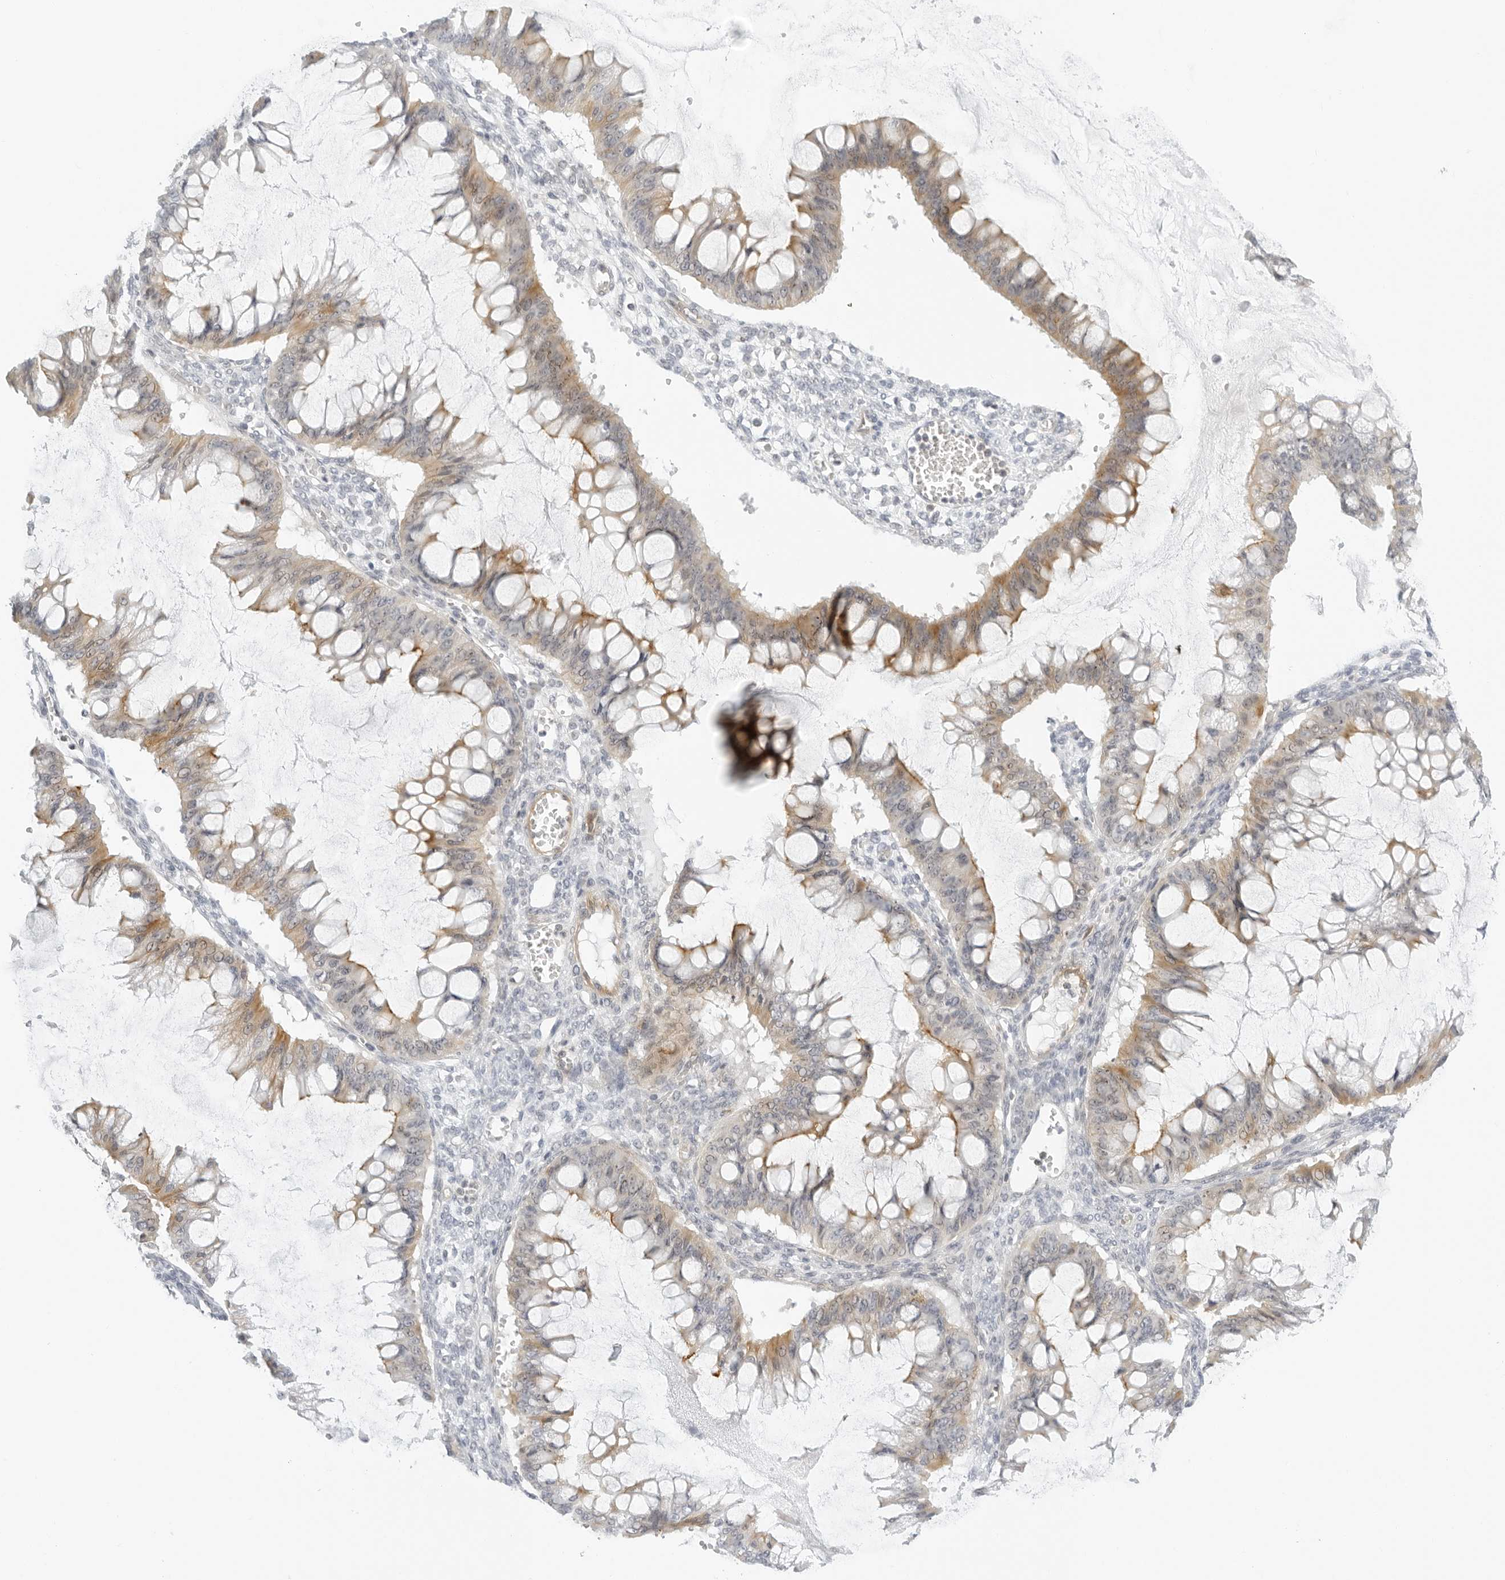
{"staining": {"intensity": "moderate", "quantity": "<25%", "location": "cytoplasmic/membranous"}, "tissue": "ovarian cancer", "cell_type": "Tumor cells", "image_type": "cancer", "snomed": [{"axis": "morphology", "description": "Cystadenocarcinoma, mucinous, NOS"}, {"axis": "topography", "description": "Ovary"}], "caption": "Tumor cells demonstrate low levels of moderate cytoplasmic/membranous expression in approximately <25% of cells in human ovarian cancer.", "gene": "OSCP1", "patient": {"sex": "female", "age": 73}}